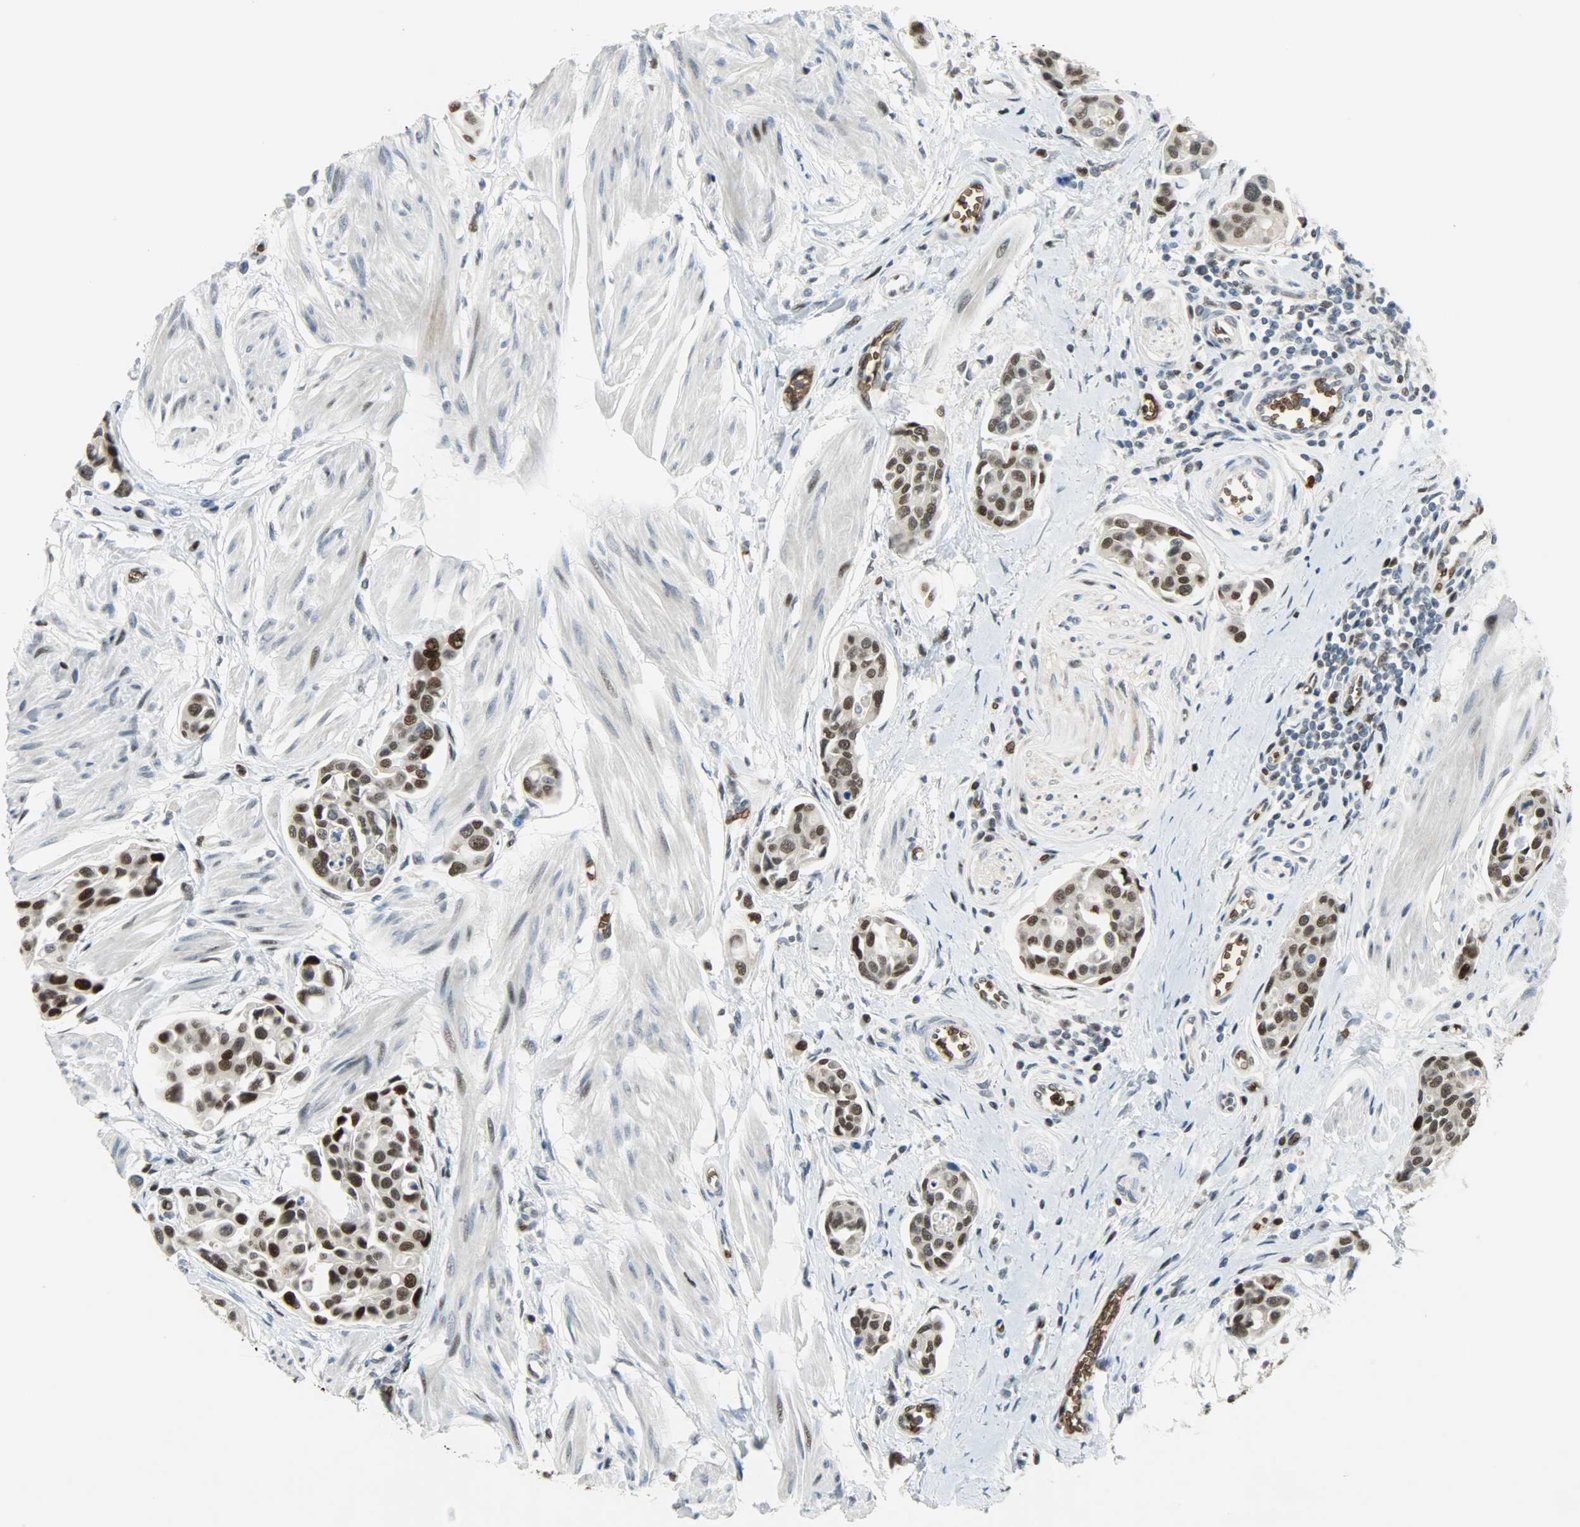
{"staining": {"intensity": "strong", "quantity": ">75%", "location": "nuclear"}, "tissue": "urothelial cancer", "cell_type": "Tumor cells", "image_type": "cancer", "snomed": [{"axis": "morphology", "description": "Urothelial carcinoma, High grade"}, {"axis": "topography", "description": "Urinary bladder"}], "caption": "Protein expression analysis of urothelial cancer demonstrates strong nuclear expression in approximately >75% of tumor cells.", "gene": "SNAI1", "patient": {"sex": "male", "age": 78}}